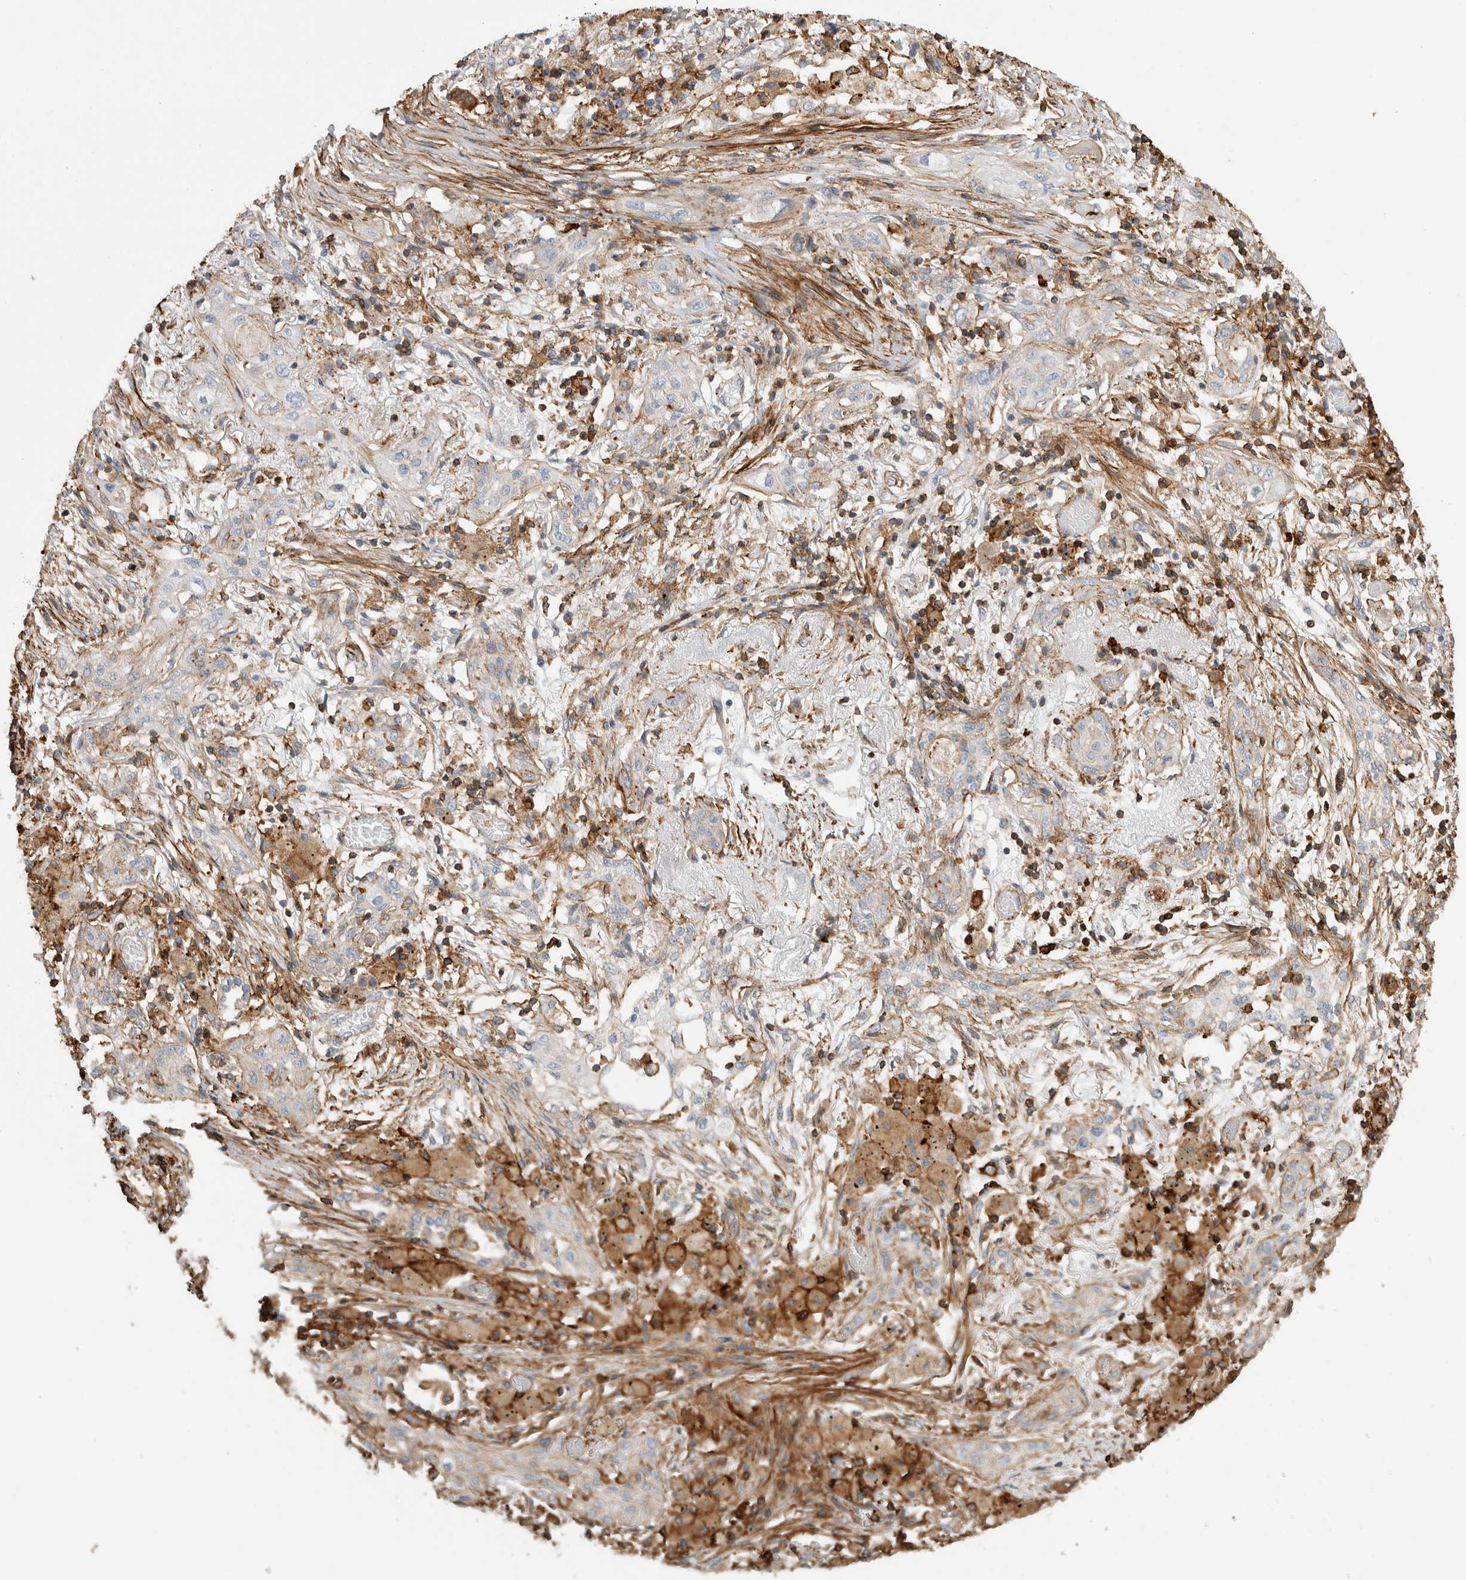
{"staining": {"intensity": "negative", "quantity": "none", "location": "none"}, "tissue": "lung cancer", "cell_type": "Tumor cells", "image_type": "cancer", "snomed": [{"axis": "morphology", "description": "Squamous cell carcinoma, NOS"}, {"axis": "topography", "description": "Lung"}], "caption": "High power microscopy image of an IHC image of squamous cell carcinoma (lung), revealing no significant staining in tumor cells.", "gene": "GPER1", "patient": {"sex": "female", "age": 47}}